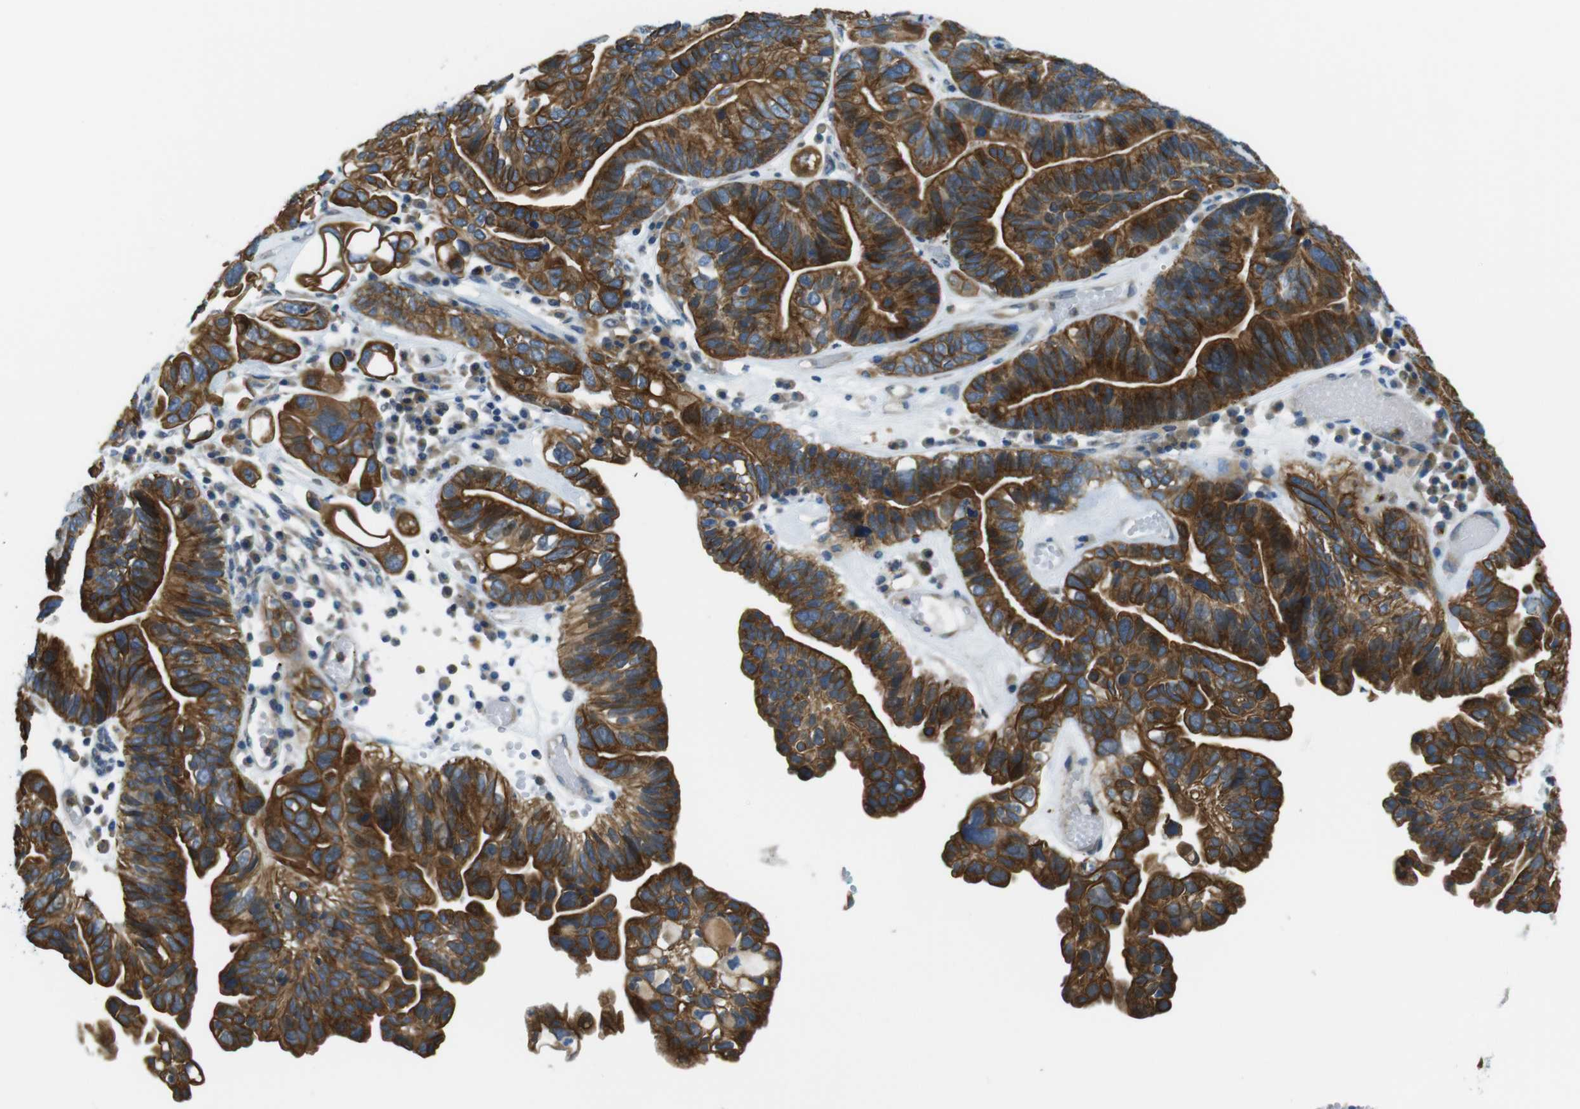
{"staining": {"intensity": "strong", "quantity": ">75%", "location": "cytoplasmic/membranous"}, "tissue": "ovarian cancer", "cell_type": "Tumor cells", "image_type": "cancer", "snomed": [{"axis": "morphology", "description": "Cystadenocarcinoma, serous, NOS"}, {"axis": "topography", "description": "Ovary"}], "caption": "Tumor cells show high levels of strong cytoplasmic/membranous staining in approximately >75% of cells in serous cystadenocarcinoma (ovarian).", "gene": "ZDHHC3", "patient": {"sex": "female", "age": 56}}